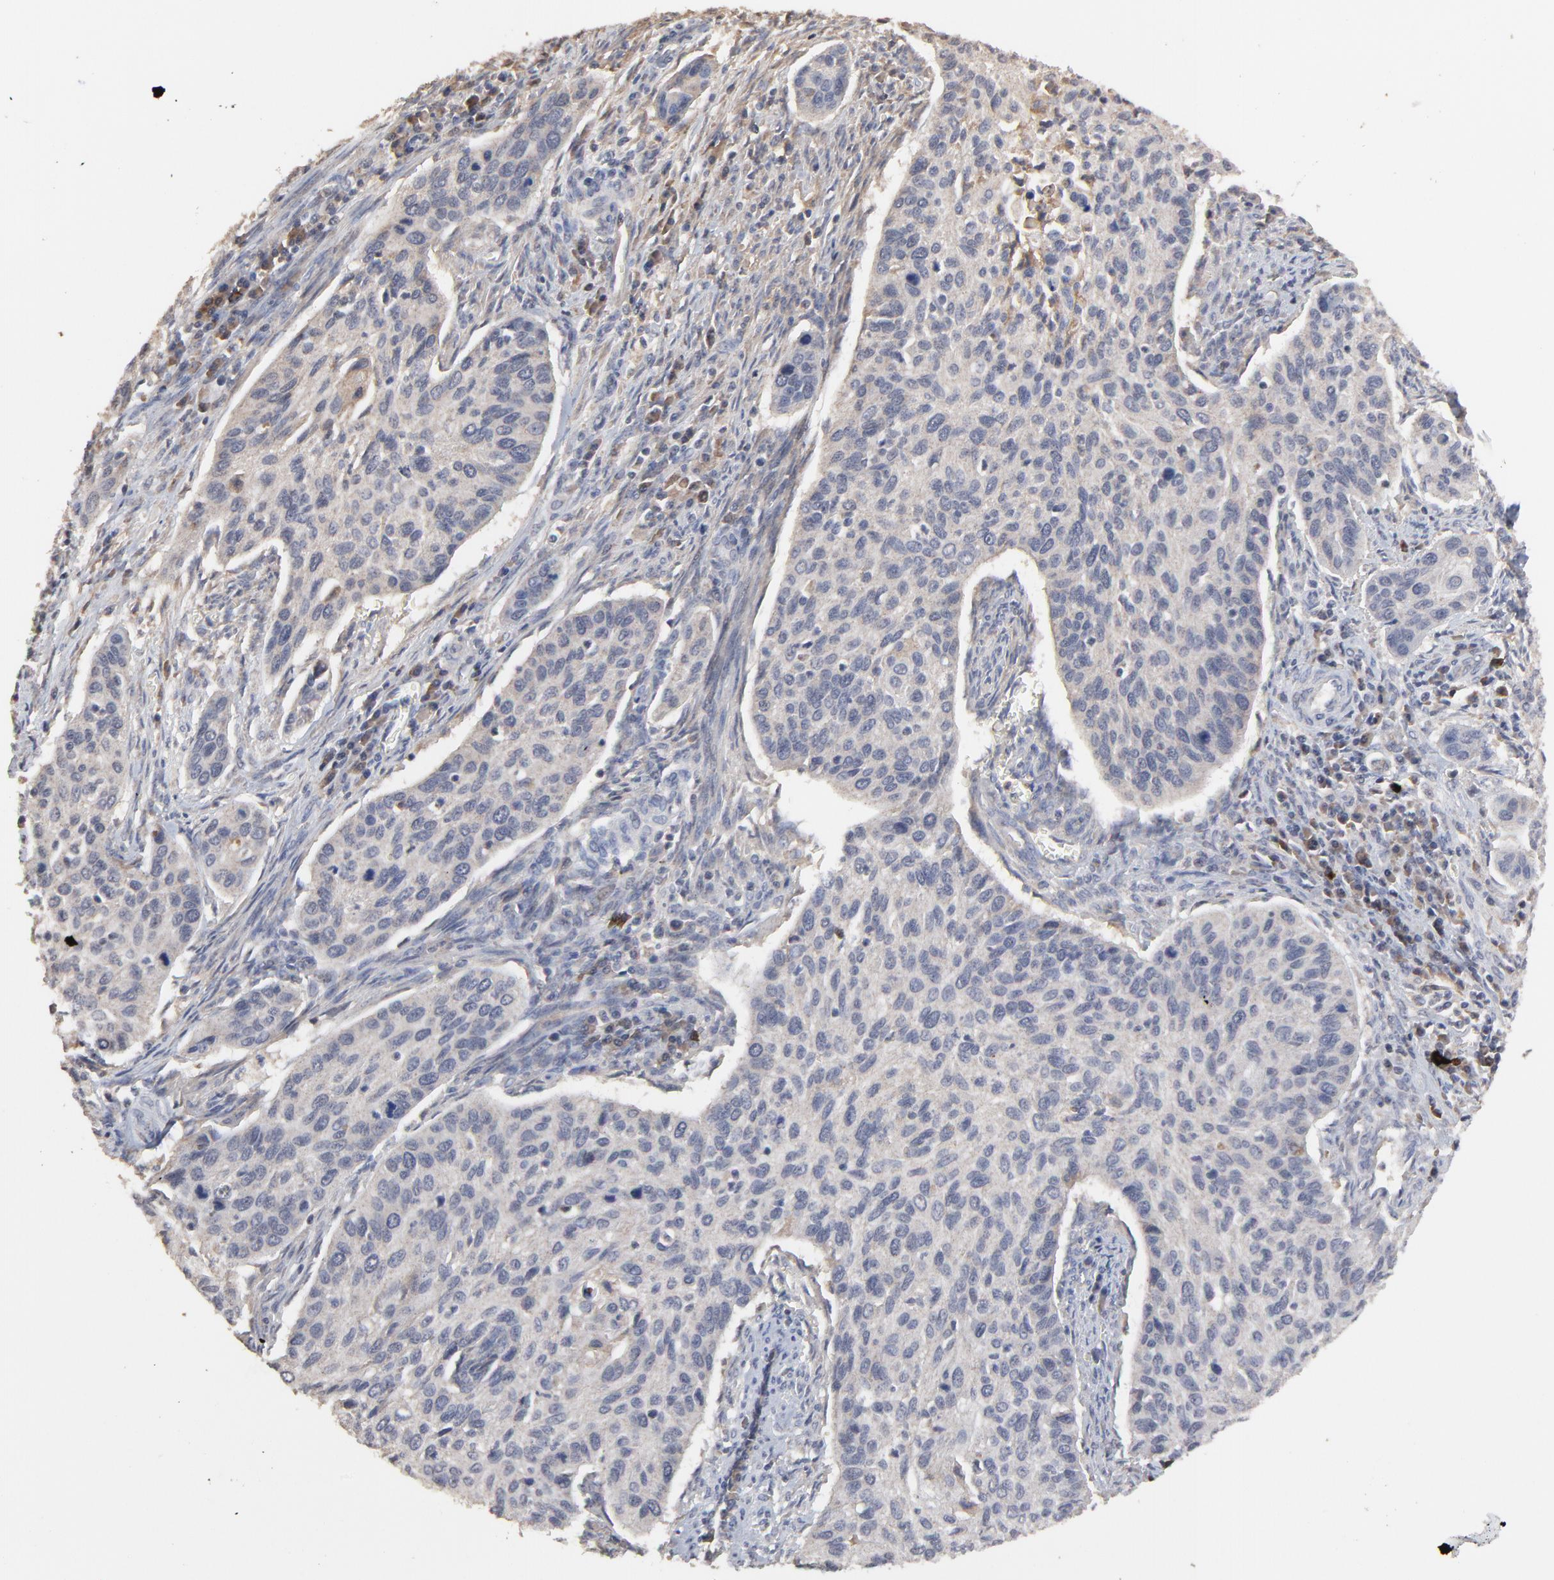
{"staining": {"intensity": "negative", "quantity": "none", "location": "none"}, "tissue": "cervical cancer", "cell_type": "Tumor cells", "image_type": "cancer", "snomed": [{"axis": "morphology", "description": "Squamous cell carcinoma, NOS"}, {"axis": "topography", "description": "Cervix"}], "caption": "The histopathology image exhibits no staining of tumor cells in cervical cancer (squamous cell carcinoma).", "gene": "VPREB3", "patient": {"sex": "female", "age": 57}}